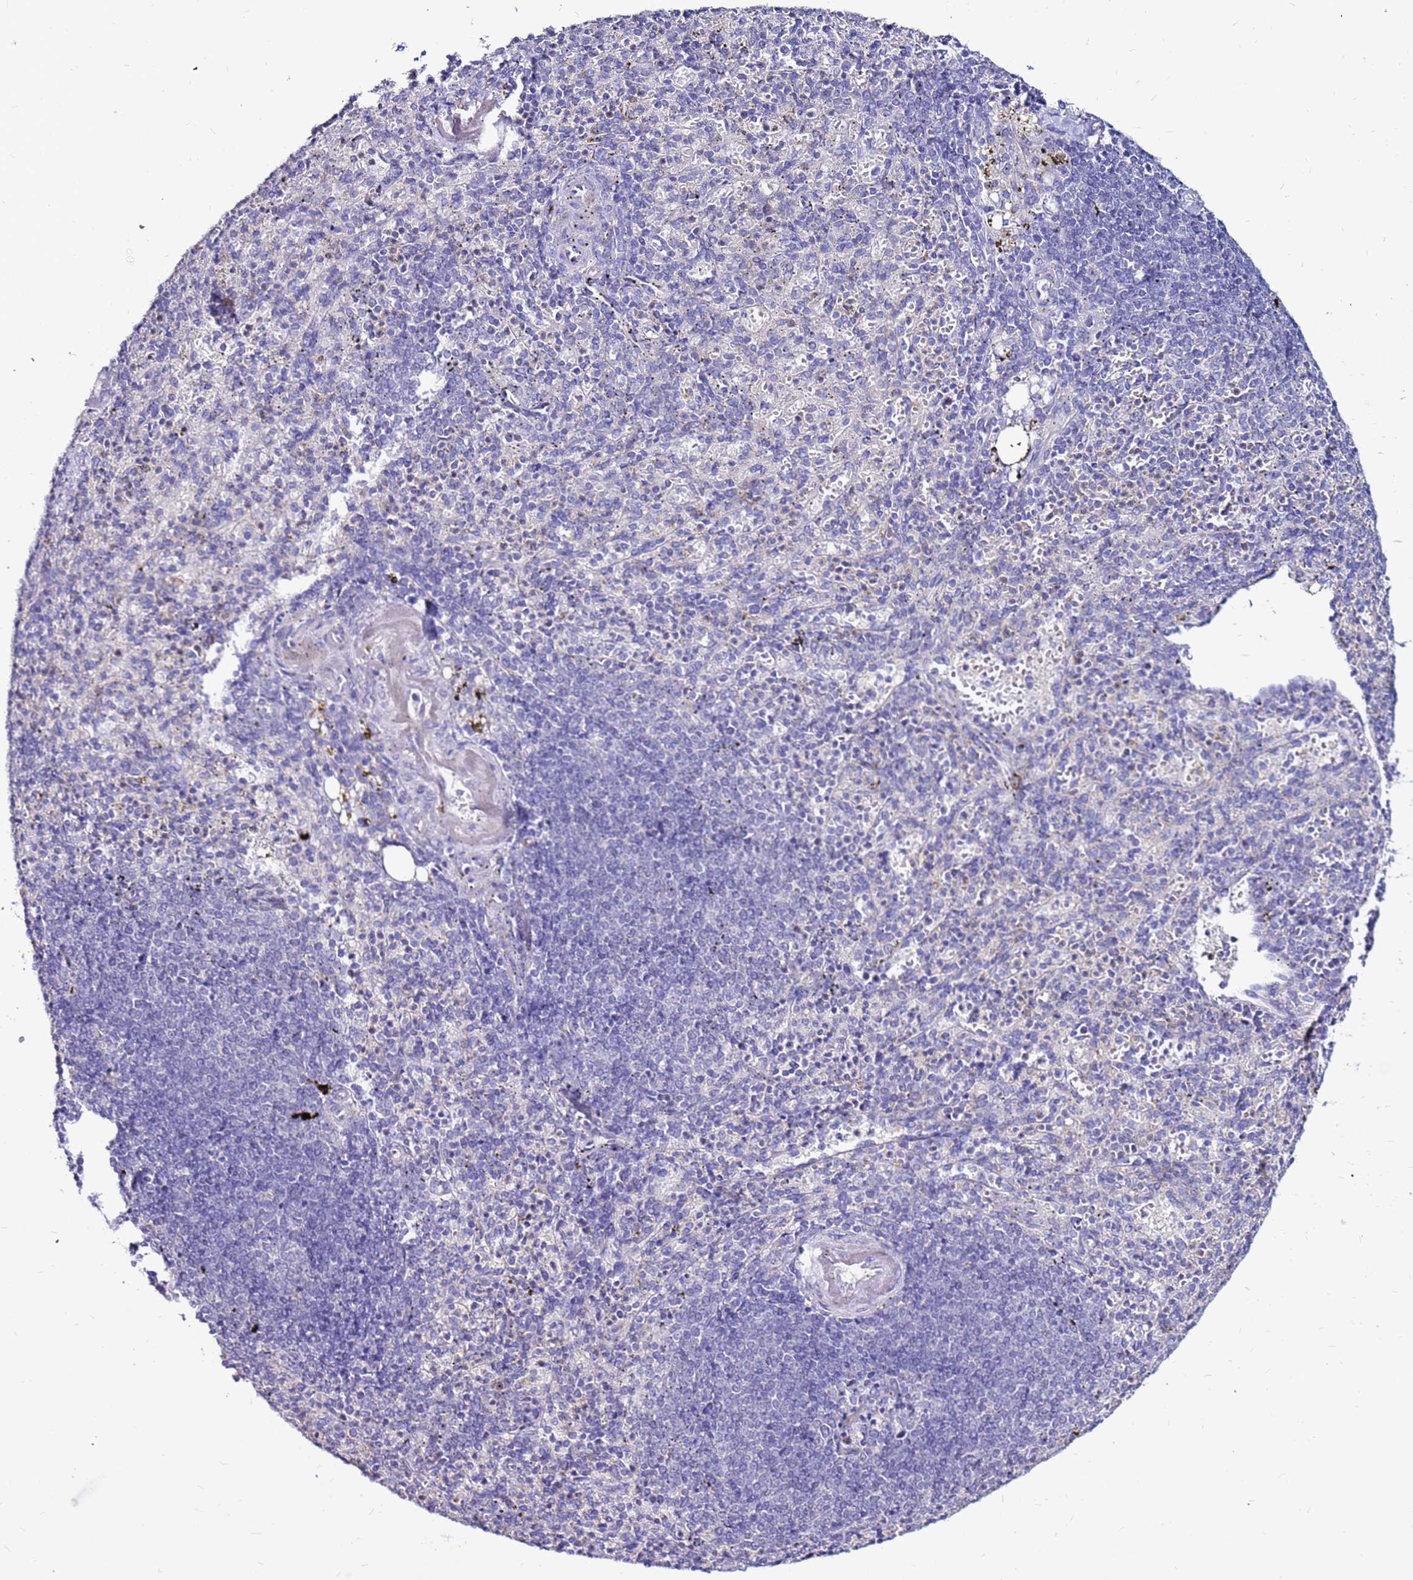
{"staining": {"intensity": "negative", "quantity": "none", "location": "none"}, "tissue": "spleen", "cell_type": "Cells in red pulp", "image_type": "normal", "snomed": [{"axis": "morphology", "description": "Normal tissue, NOS"}, {"axis": "topography", "description": "Spleen"}], "caption": "Immunohistochemistry (IHC) image of normal spleen: human spleen stained with DAB exhibits no significant protein staining in cells in red pulp. (DAB IHC visualized using brightfield microscopy, high magnification).", "gene": "SLC44A3", "patient": {"sex": "female", "age": 74}}